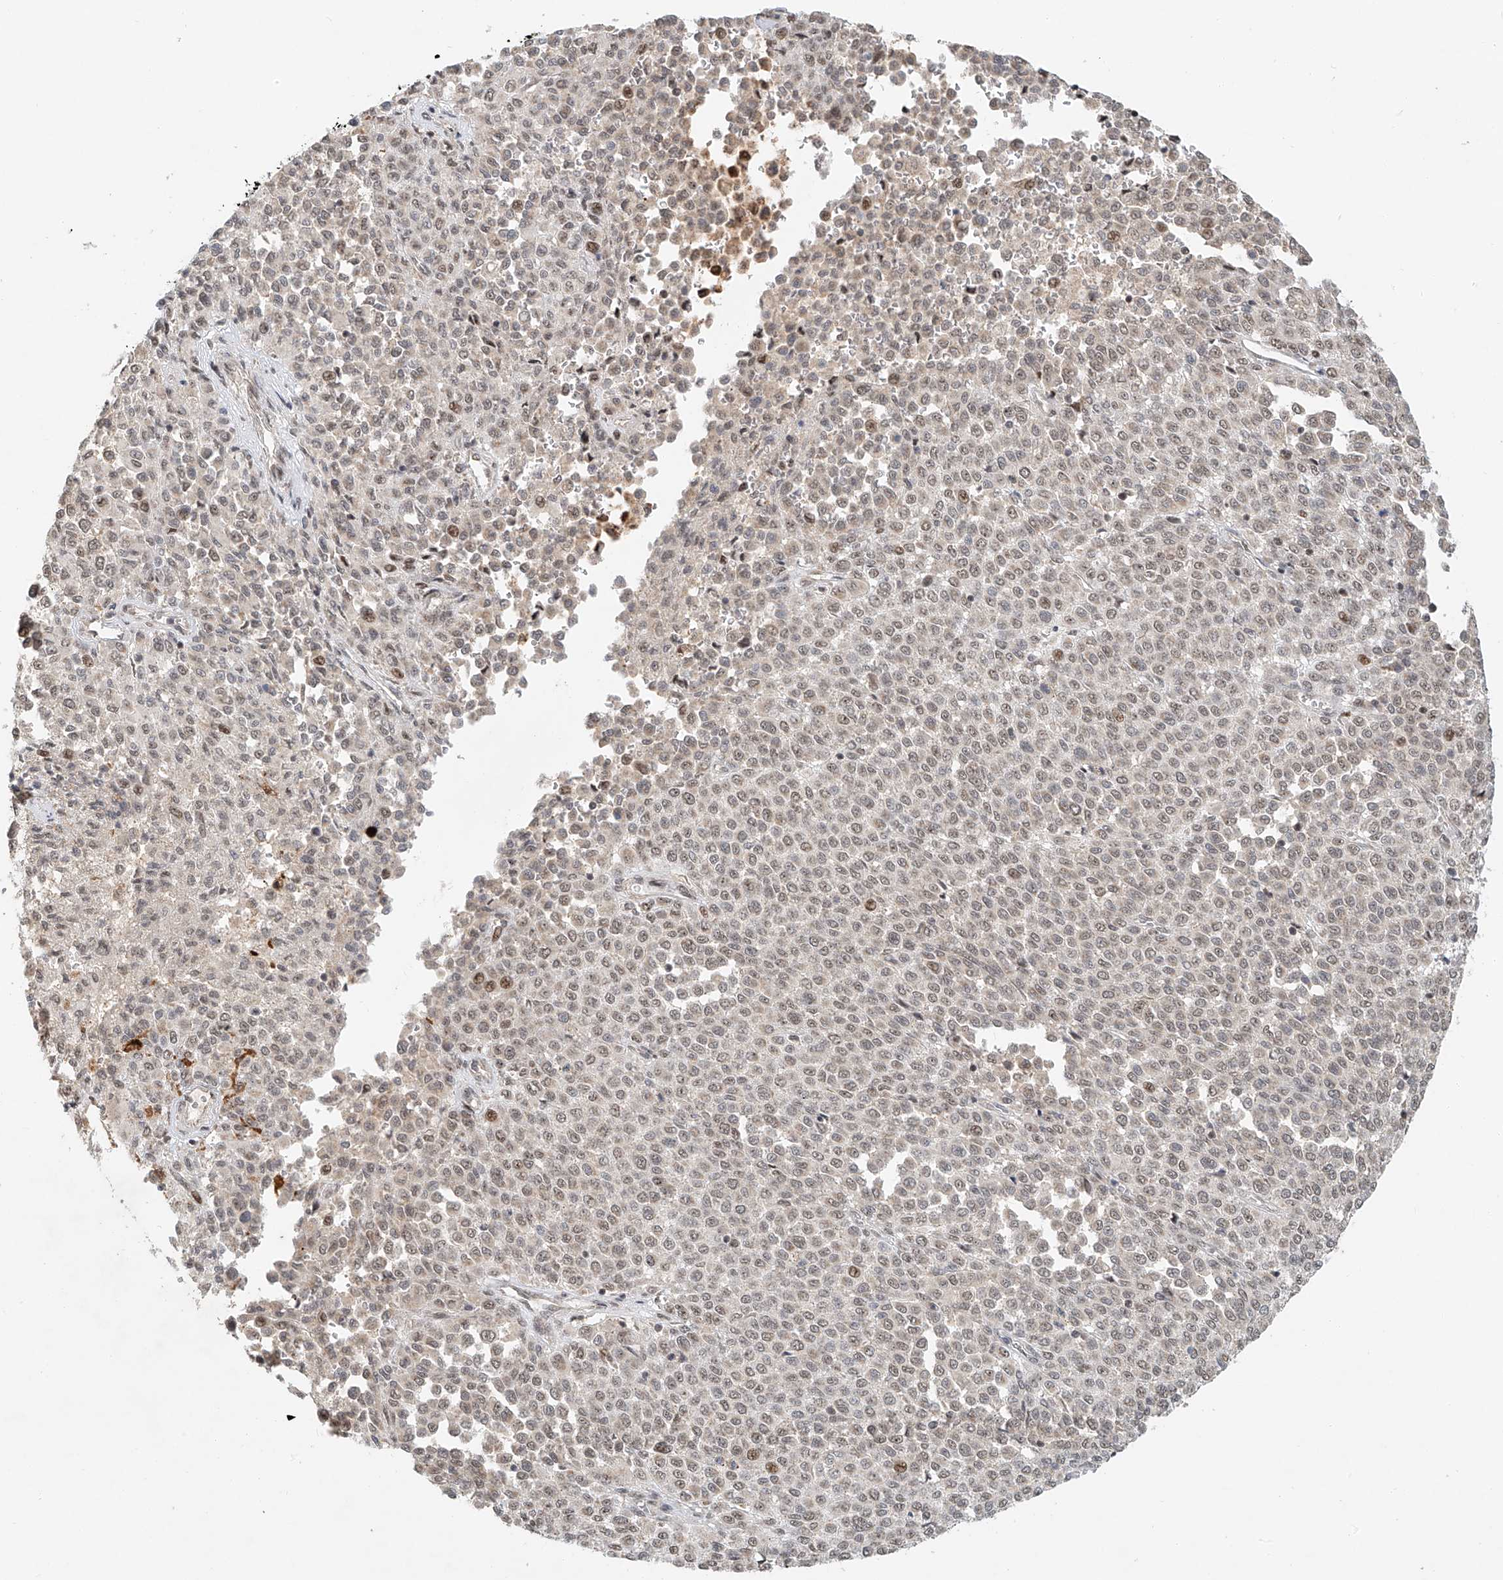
{"staining": {"intensity": "weak", "quantity": "25%-75%", "location": "cytoplasmic/membranous"}, "tissue": "melanoma", "cell_type": "Tumor cells", "image_type": "cancer", "snomed": [{"axis": "morphology", "description": "Malignant melanoma, Metastatic site"}, {"axis": "topography", "description": "Pancreas"}], "caption": "Human melanoma stained with a brown dye shows weak cytoplasmic/membranous positive expression in approximately 25%-75% of tumor cells.", "gene": "SYTL3", "patient": {"sex": "female", "age": 30}}